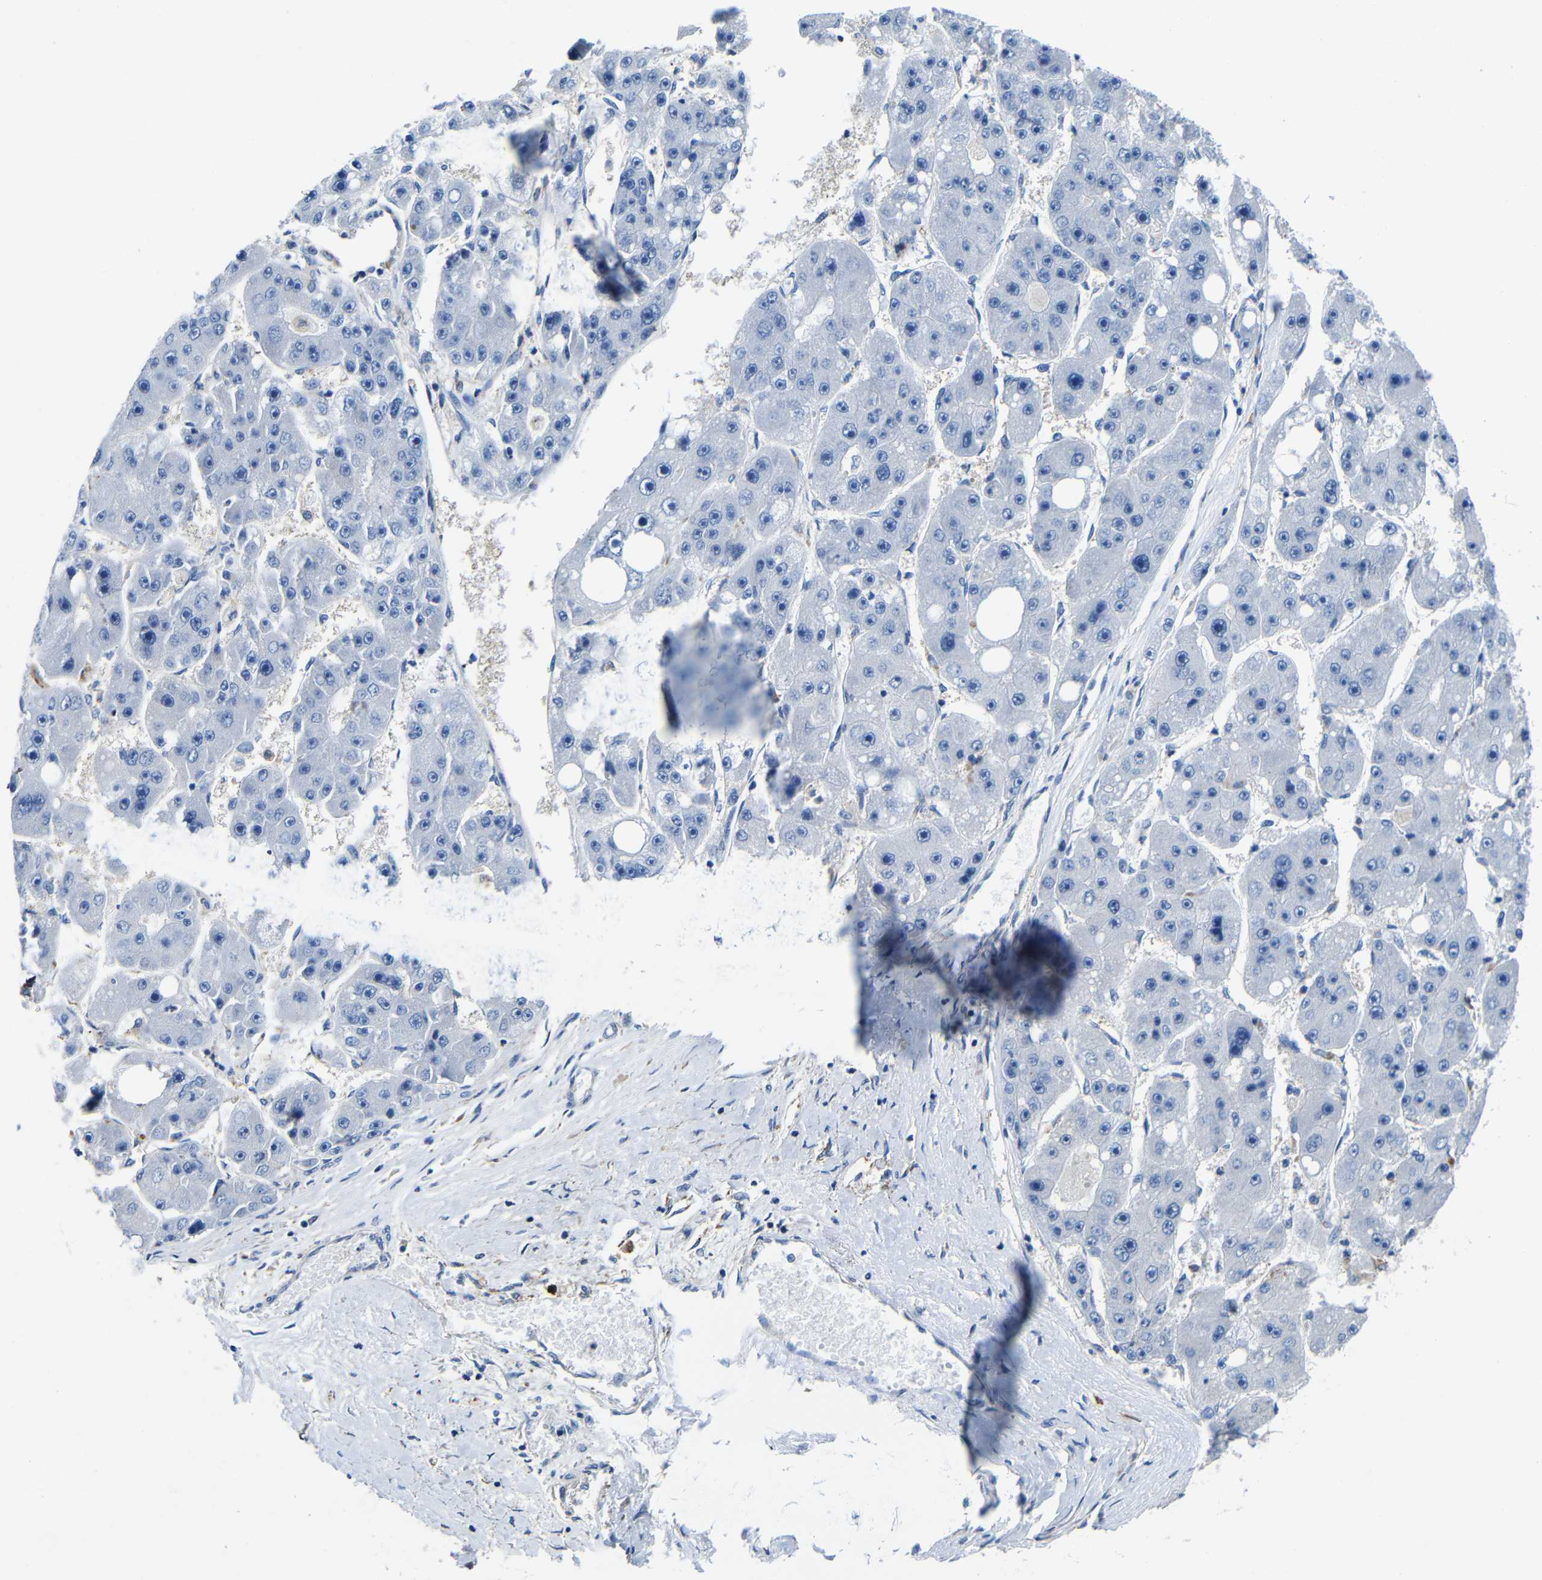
{"staining": {"intensity": "negative", "quantity": "none", "location": "none"}, "tissue": "liver cancer", "cell_type": "Tumor cells", "image_type": "cancer", "snomed": [{"axis": "morphology", "description": "Carcinoma, Hepatocellular, NOS"}, {"axis": "topography", "description": "Liver"}], "caption": "Histopathology image shows no protein staining in tumor cells of liver hepatocellular carcinoma tissue.", "gene": "GDI1", "patient": {"sex": "female", "age": 61}}